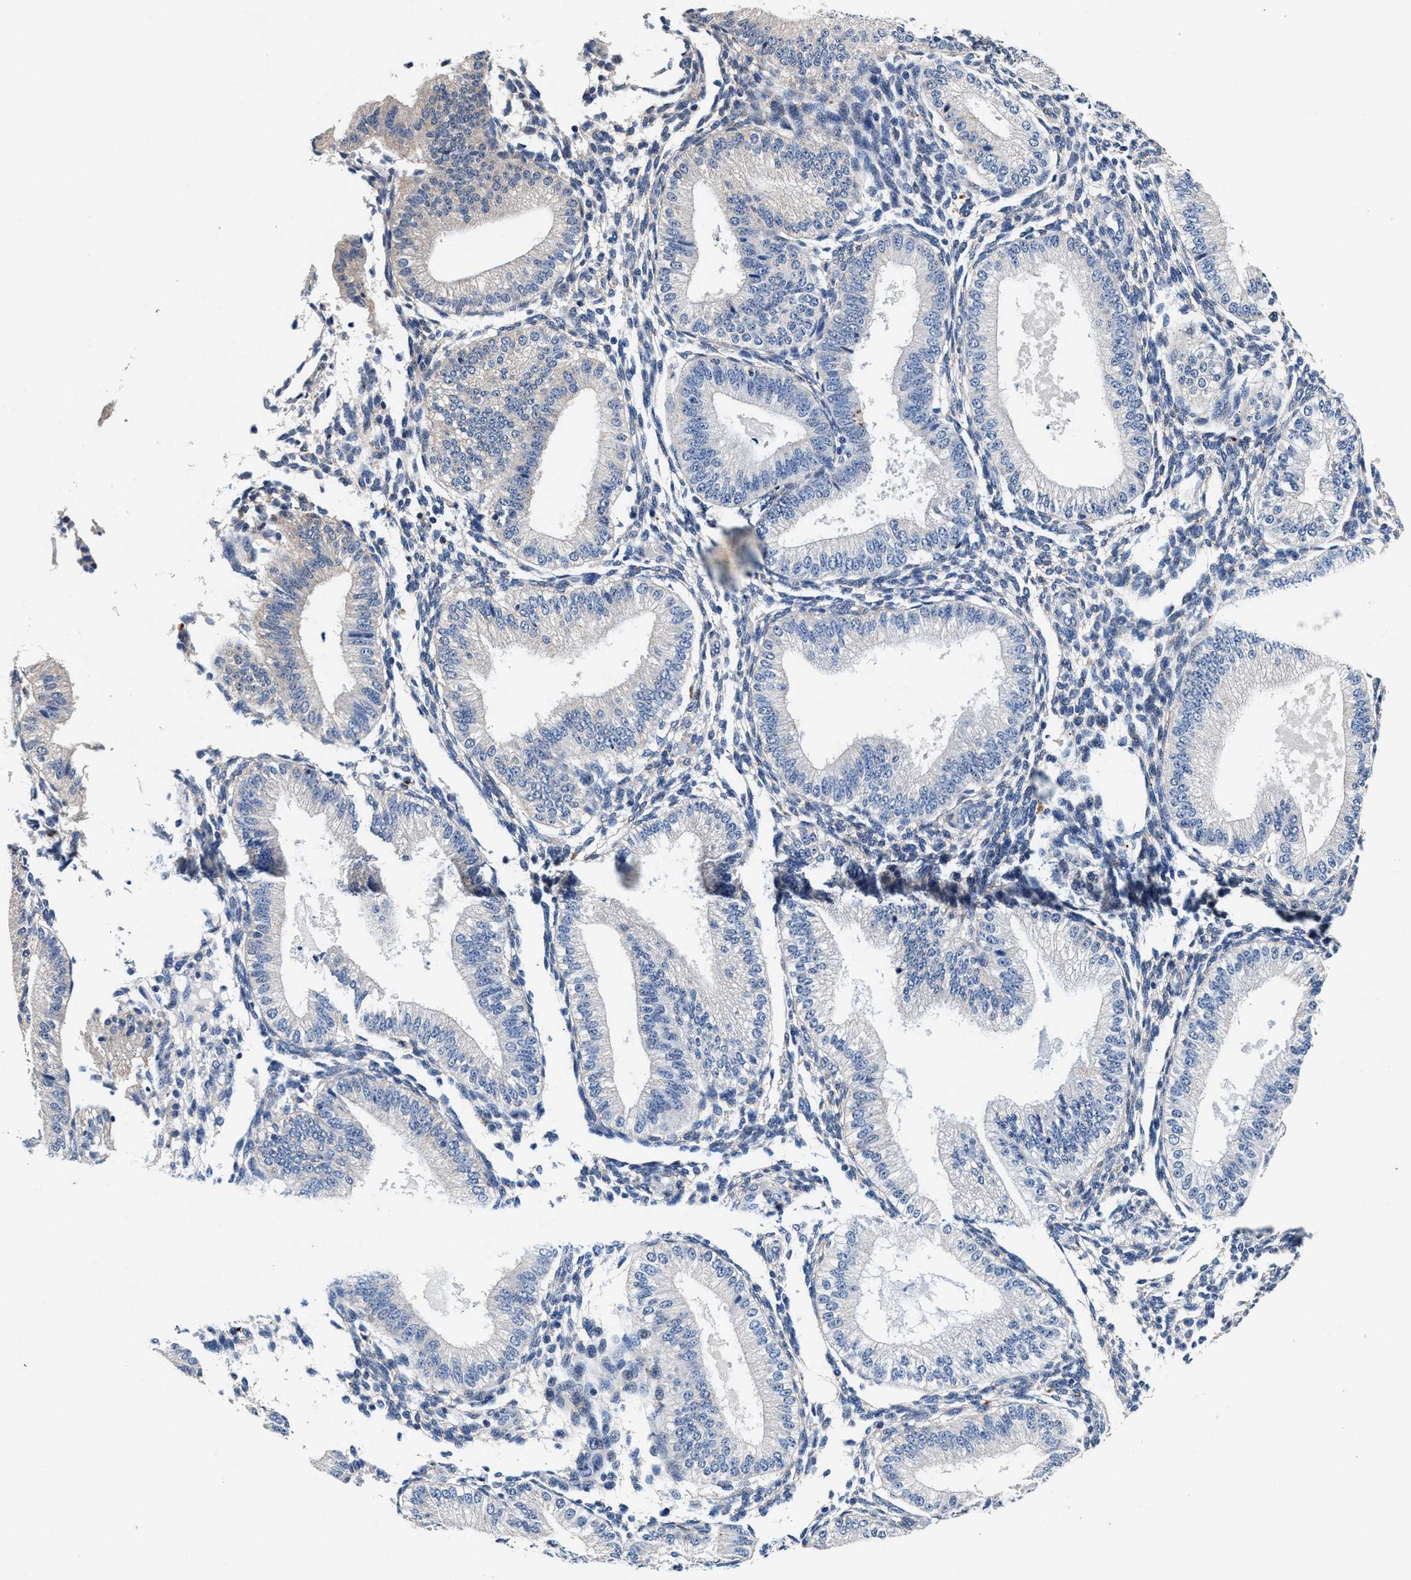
{"staining": {"intensity": "negative", "quantity": "none", "location": "none"}, "tissue": "endometrium", "cell_type": "Cells in endometrial stroma", "image_type": "normal", "snomed": [{"axis": "morphology", "description": "Normal tissue, NOS"}, {"axis": "topography", "description": "Endometrium"}], "caption": "This is an IHC histopathology image of benign human endometrium. There is no positivity in cells in endometrial stroma.", "gene": "SLC8A1", "patient": {"sex": "female", "age": 39}}